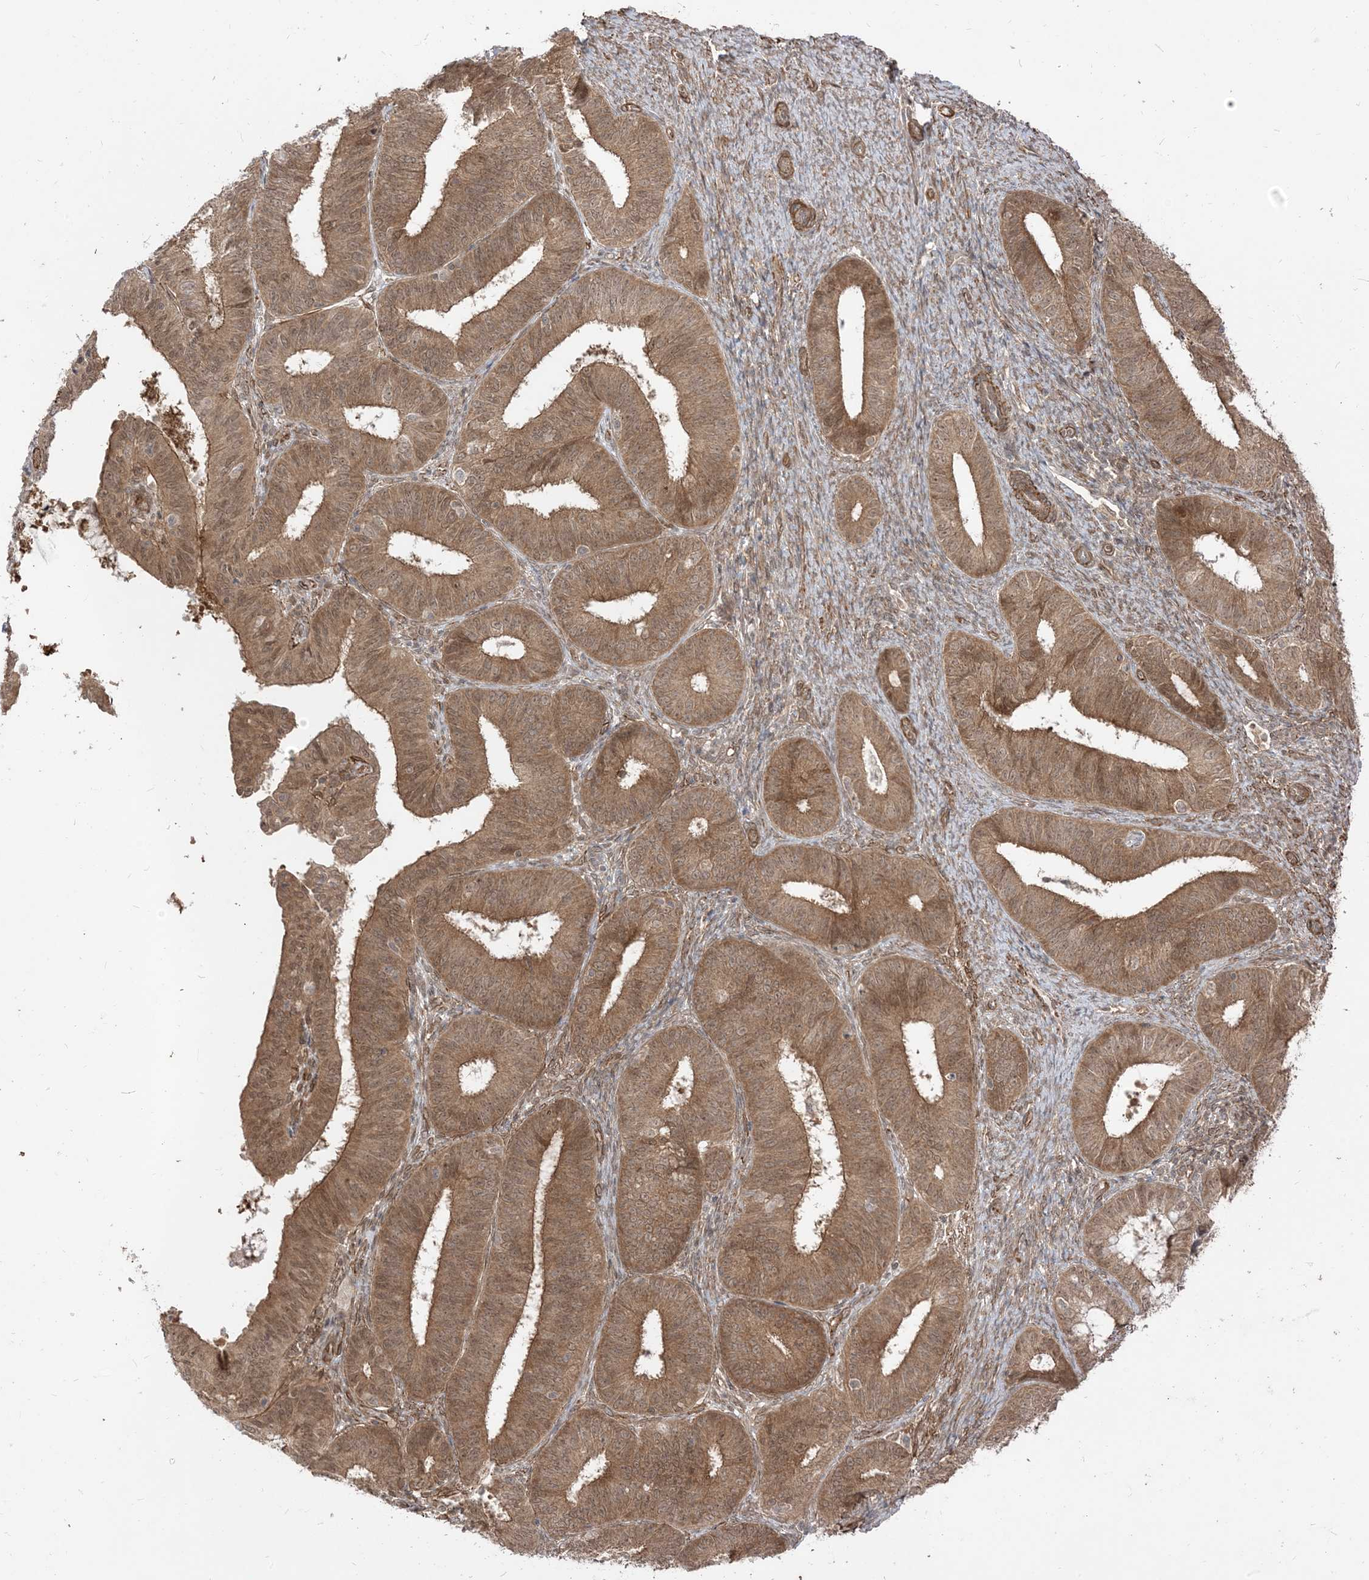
{"staining": {"intensity": "moderate", "quantity": ">75%", "location": "cytoplasmic/membranous,nuclear"}, "tissue": "endometrial cancer", "cell_type": "Tumor cells", "image_type": "cancer", "snomed": [{"axis": "morphology", "description": "Adenocarcinoma, NOS"}, {"axis": "topography", "description": "Endometrium"}], "caption": "Moderate cytoplasmic/membranous and nuclear staining for a protein is seen in approximately >75% of tumor cells of adenocarcinoma (endometrial) using IHC.", "gene": "TBCC", "patient": {"sex": "female", "age": 51}}